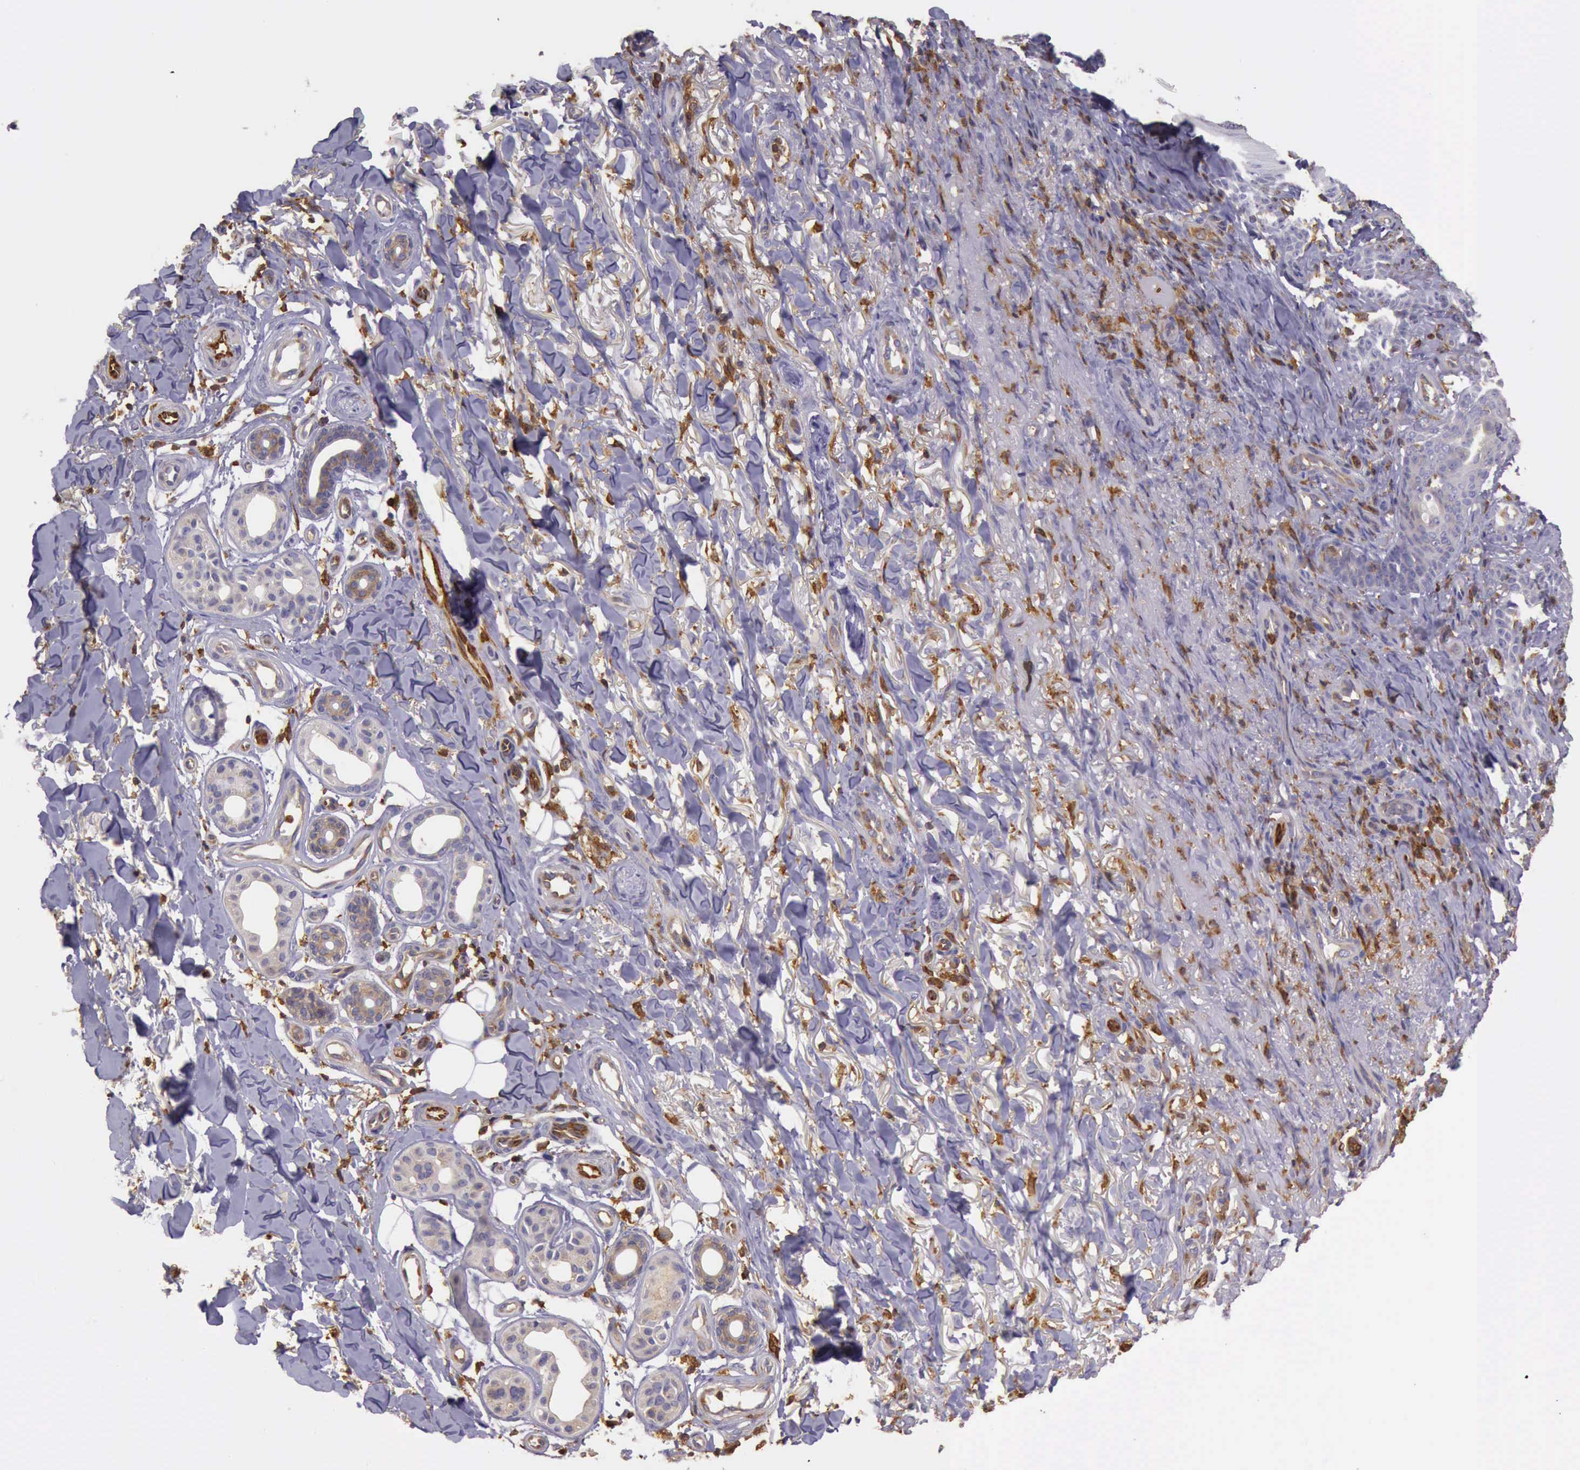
{"staining": {"intensity": "weak", "quantity": "<25%", "location": "cytoplasmic/membranous"}, "tissue": "skin cancer", "cell_type": "Tumor cells", "image_type": "cancer", "snomed": [{"axis": "morphology", "description": "Basal cell carcinoma"}, {"axis": "topography", "description": "Skin"}], "caption": "Tumor cells show no significant staining in skin cancer.", "gene": "ARHGAP4", "patient": {"sex": "male", "age": 81}}